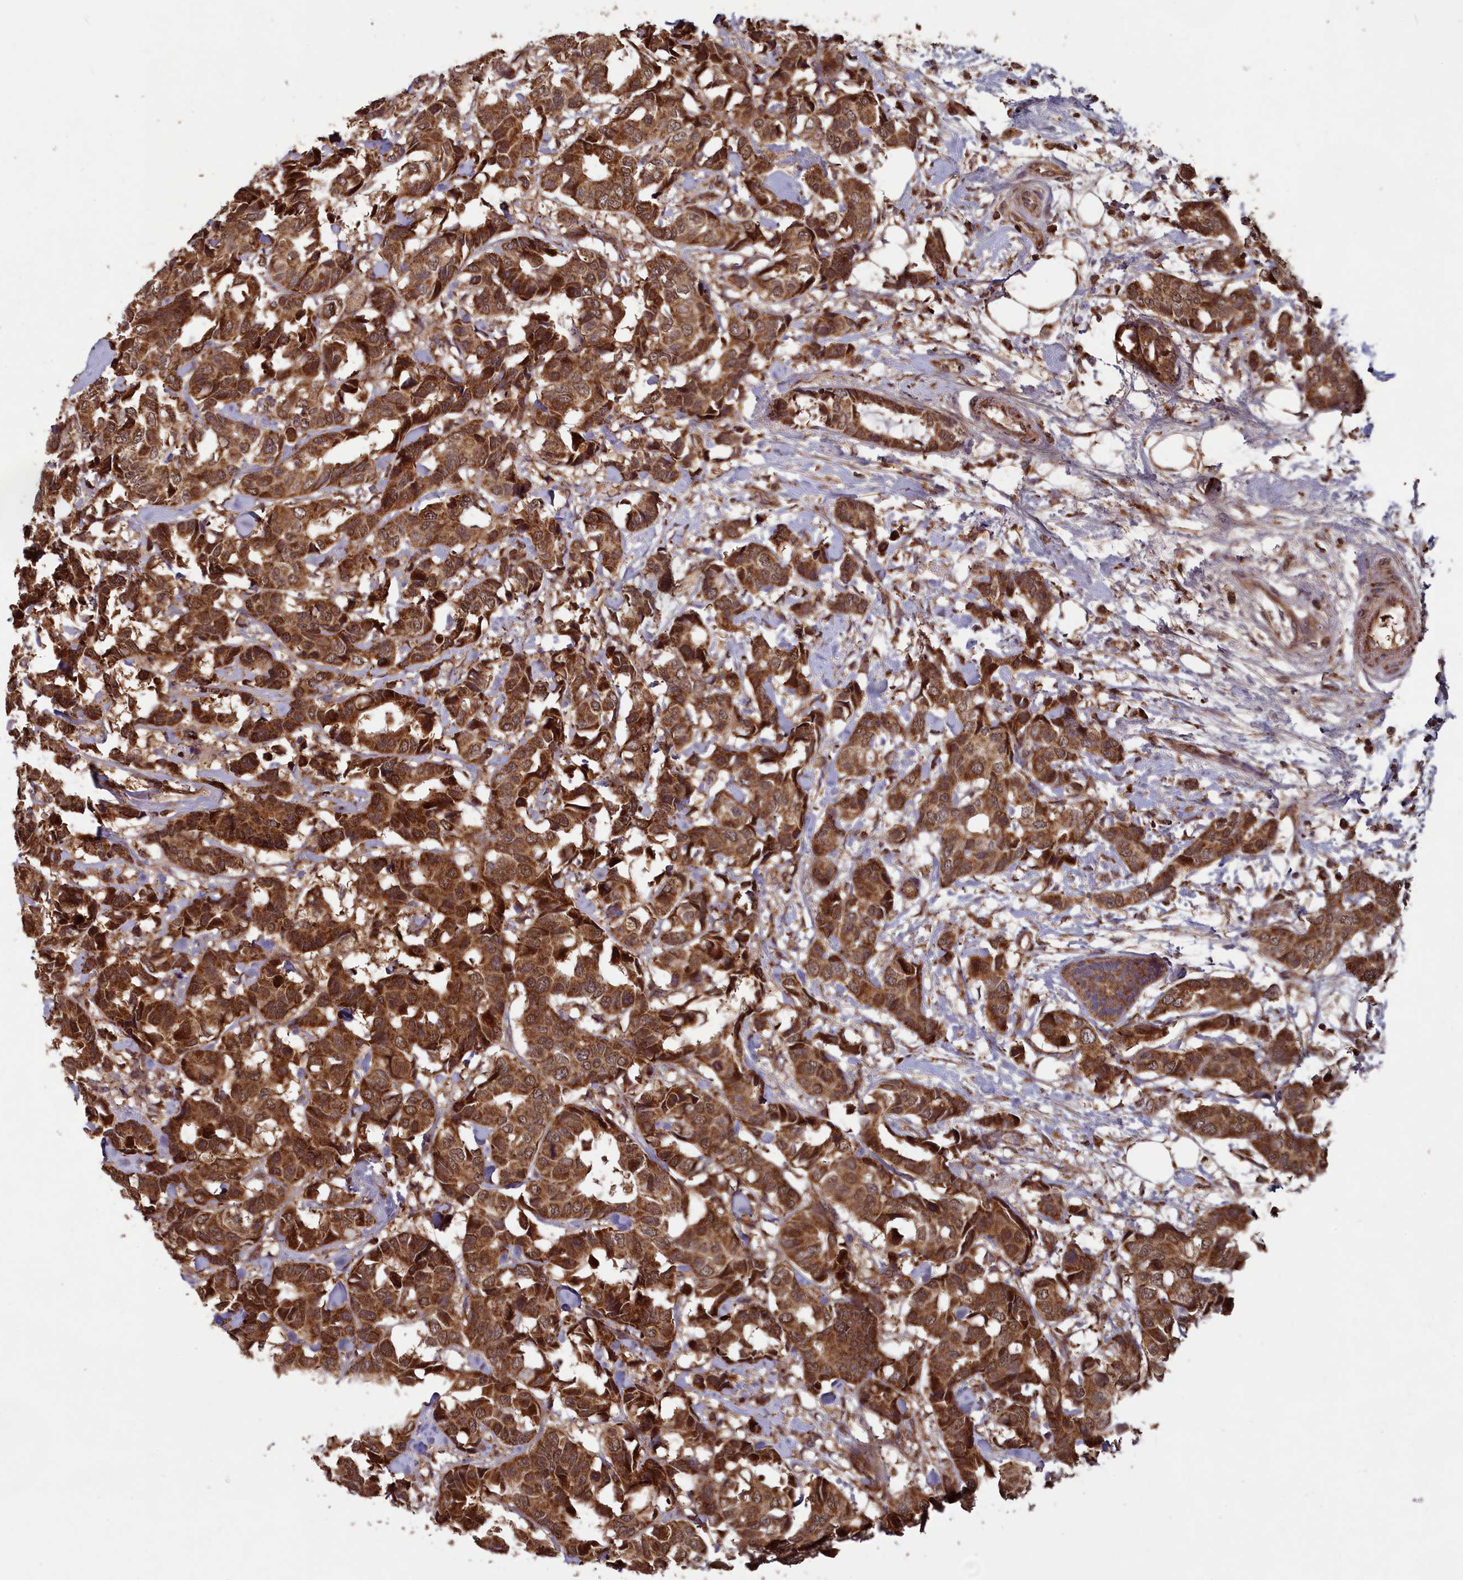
{"staining": {"intensity": "strong", "quantity": ">75%", "location": "cytoplasmic/membranous"}, "tissue": "breast cancer", "cell_type": "Tumor cells", "image_type": "cancer", "snomed": [{"axis": "morphology", "description": "Normal tissue, NOS"}, {"axis": "morphology", "description": "Duct carcinoma"}, {"axis": "topography", "description": "Breast"}], "caption": "Strong cytoplasmic/membranous protein staining is seen in approximately >75% of tumor cells in invasive ductal carcinoma (breast).", "gene": "CCDC15", "patient": {"sex": "female", "age": 87}}